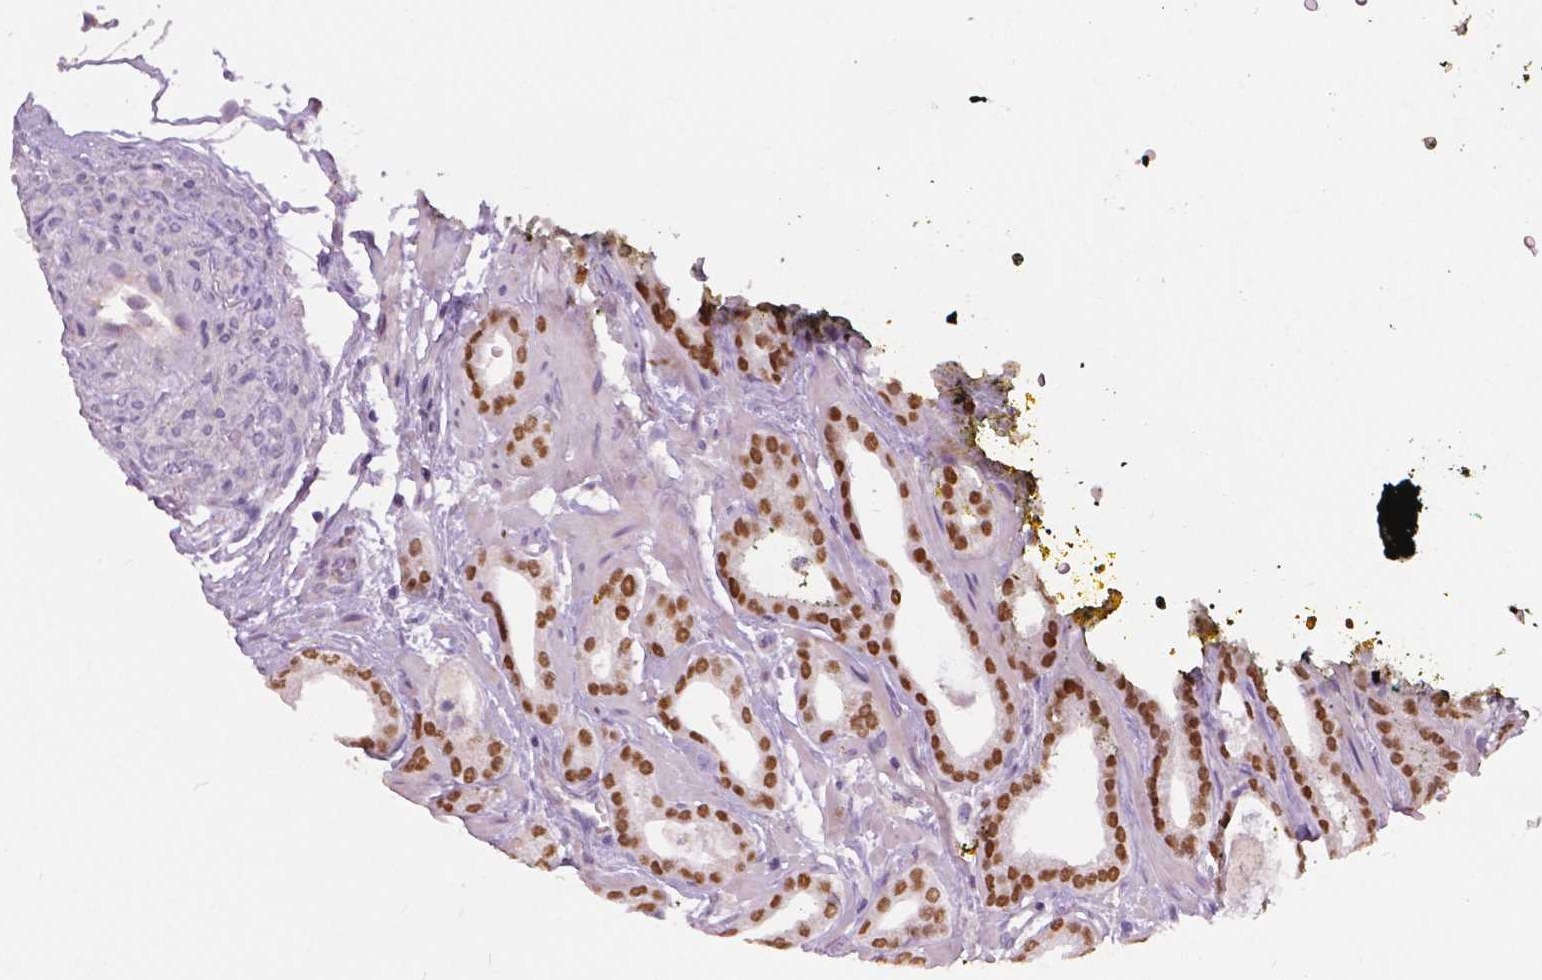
{"staining": {"intensity": "moderate", "quantity": ">75%", "location": "nuclear"}, "tissue": "prostate cancer", "cell_type": "Tumor cells", "image_type": "cancer", "snomed": [{"axis": "morphology", "description": "Adenocarcinoma, Low grade"}, {"axis": "topography", "description": "Prostate"}], "caption": "Immunohistochemistry histopathology image of human adenocarcinoma (low-grade) (prostate) stained for a protein (brown), which displays medium levels of moderate nuclear expression in about >75% of tumor cells.", "gene": "FOXA1", "patient": {"sex": "male", "age": 62}}